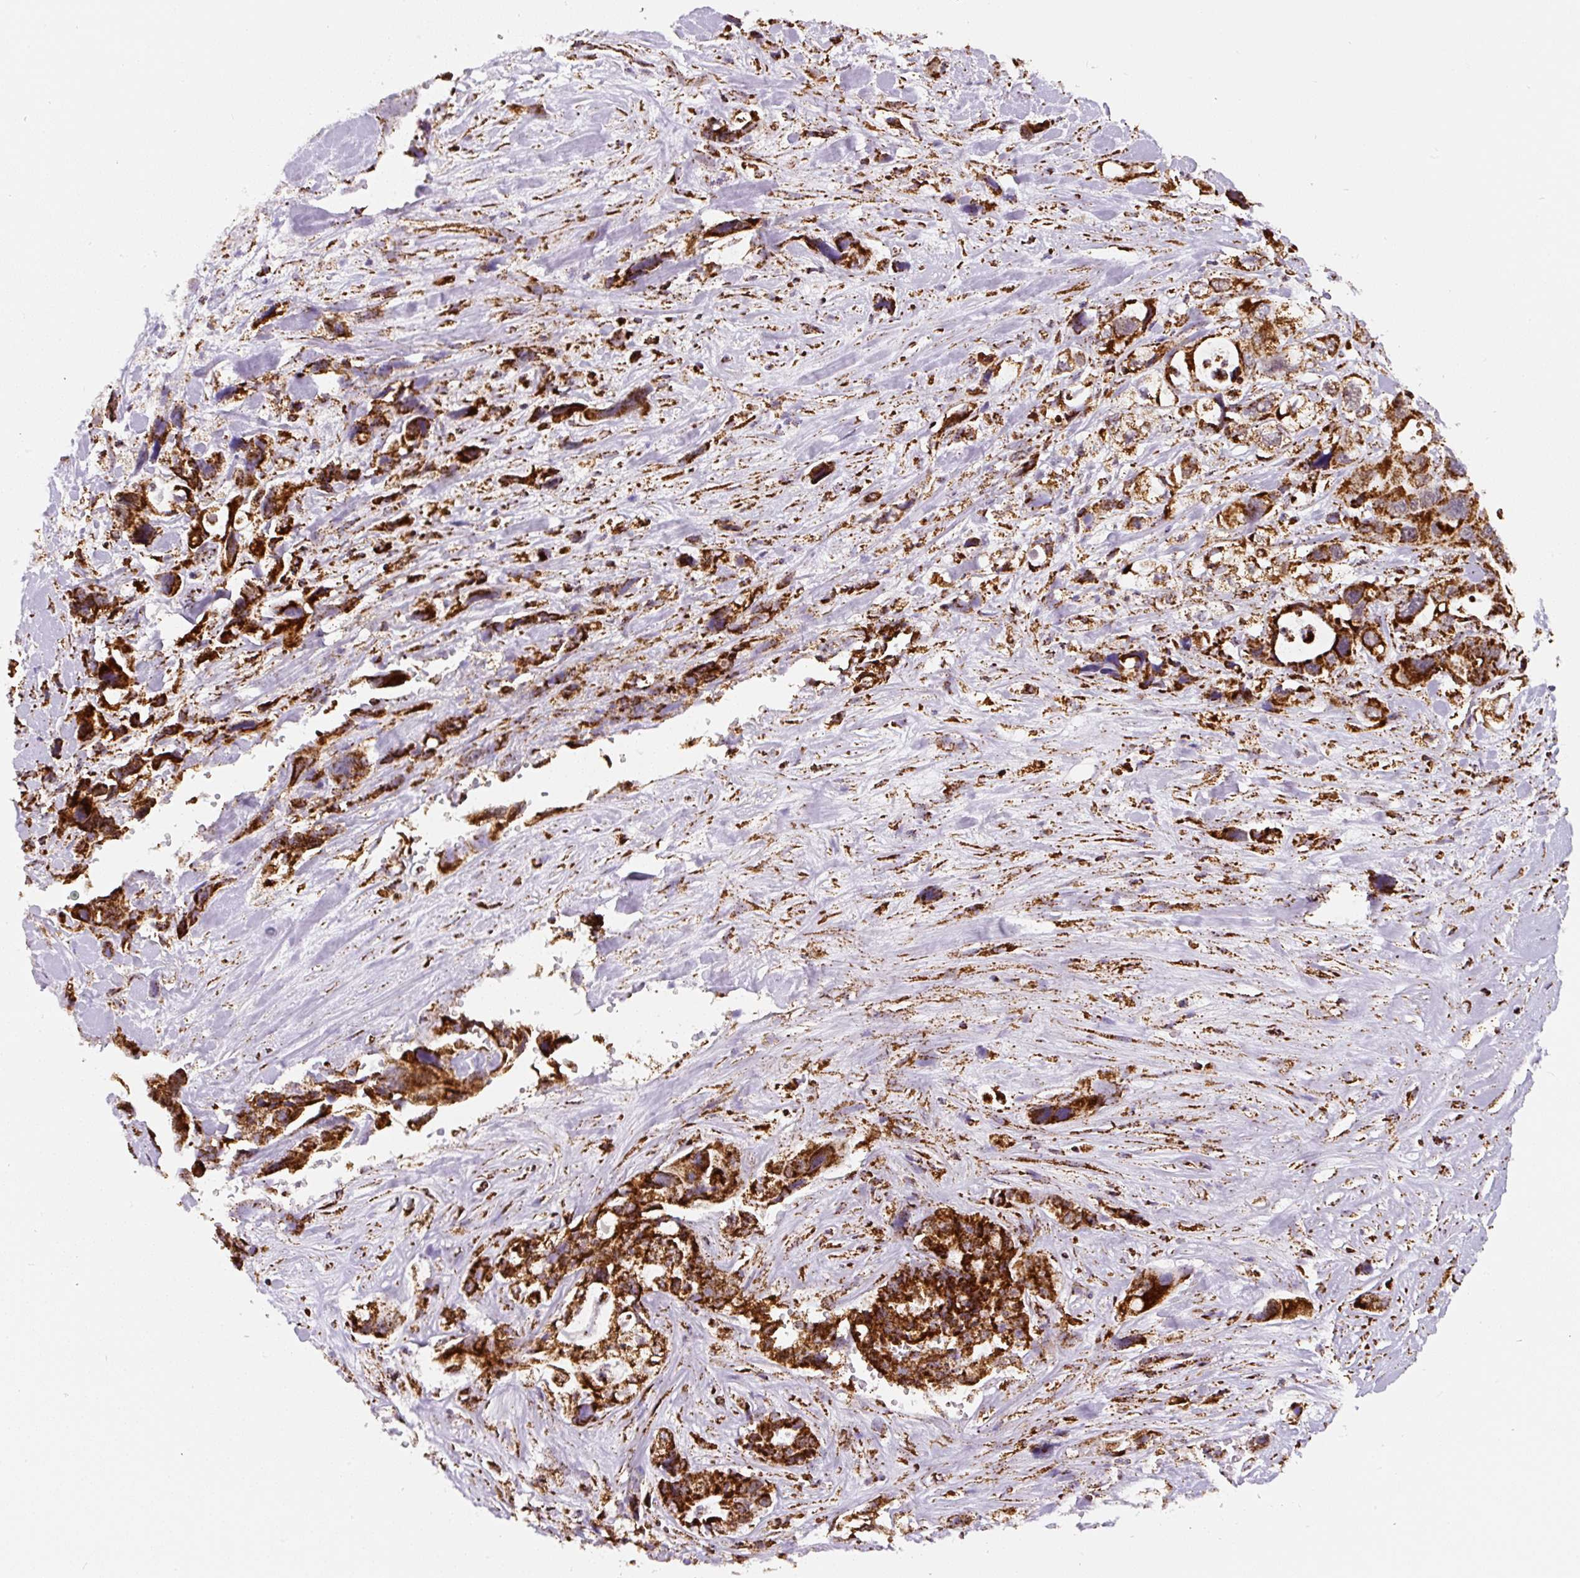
{"staining": {"intensity": "strong", "quantity": ">75%", "location": "cytoplasmic/membranous"}, "tissue": "pancreatic cancer", "cell_type": "Tumor cells", "image_type": "cancer", "snomed": [{"axis": "morphology", "description": "Adenocarcinoma, NOS"}, {"axis": "topography", "description": "Pancreas"}], "caption": "The immunohistochemical stain labels strong cytoplasmic/membranous staining in tumor cells of adenocarcinoma (pancreatic) tissue.", "gene": "ATP5F1A", "patient": {"sex": "male", "age": 46}}